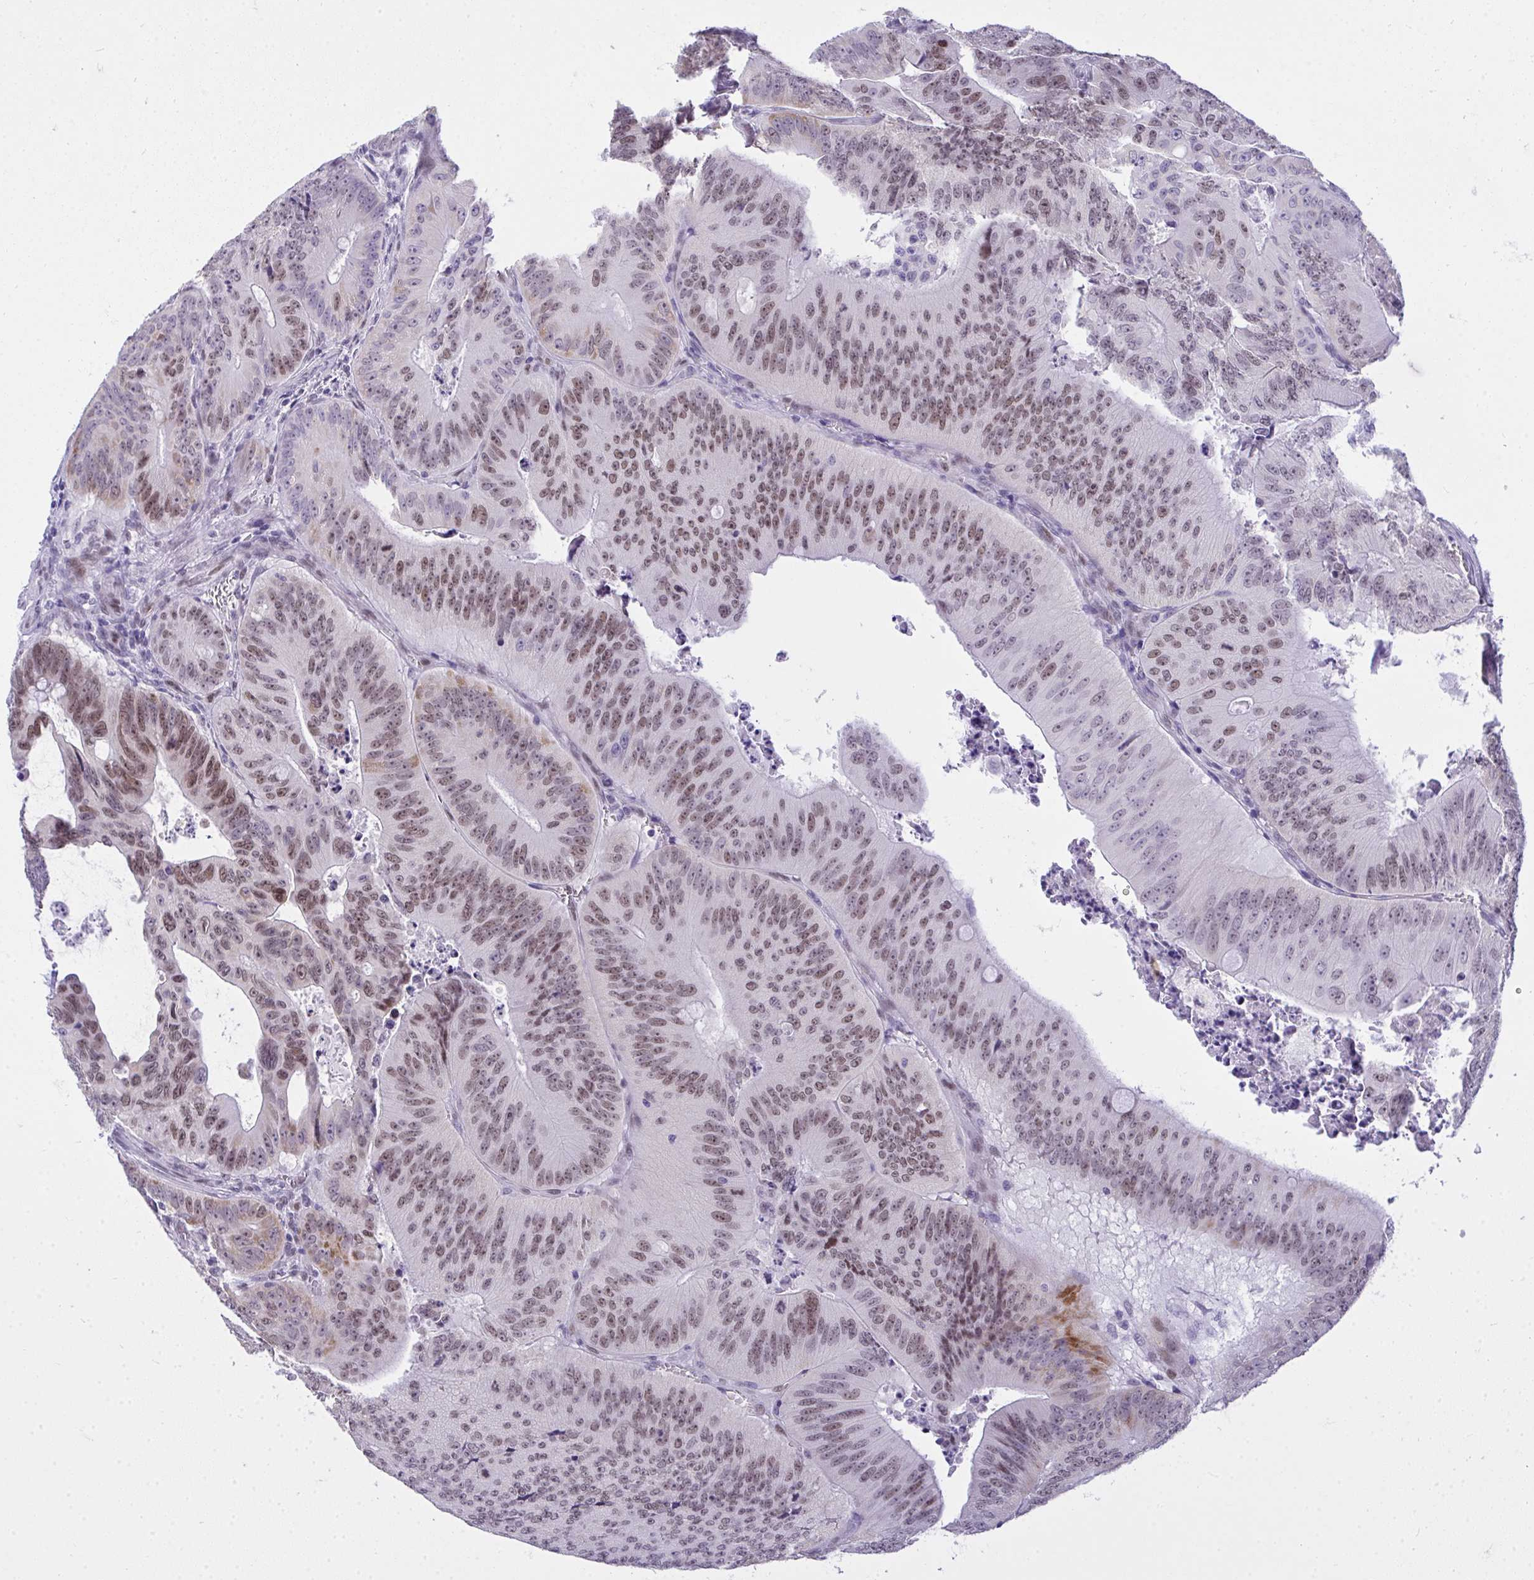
{"staining": {"intensity": "moderate", "quantity": "25%-75%", "location": "cytoplasmic/membranous,nuclear"}, "tissue": "colorectal cancer", "cell_type": "Tumor cells", "image_type": "cancer", "snomed": [{"axis": "morphology", "description": "Adenocarcinoma, NOS"}, {"axis": "topography", "description": "Colon"}], "caption": "A brown stain labels moderate cytoplasmic/membranous and nuclear positivity of a protein in human colorectal adenocarcinoma tumor cells.", "gene": "TEAD4", "patient": {"sex": "male", "age": 62}}